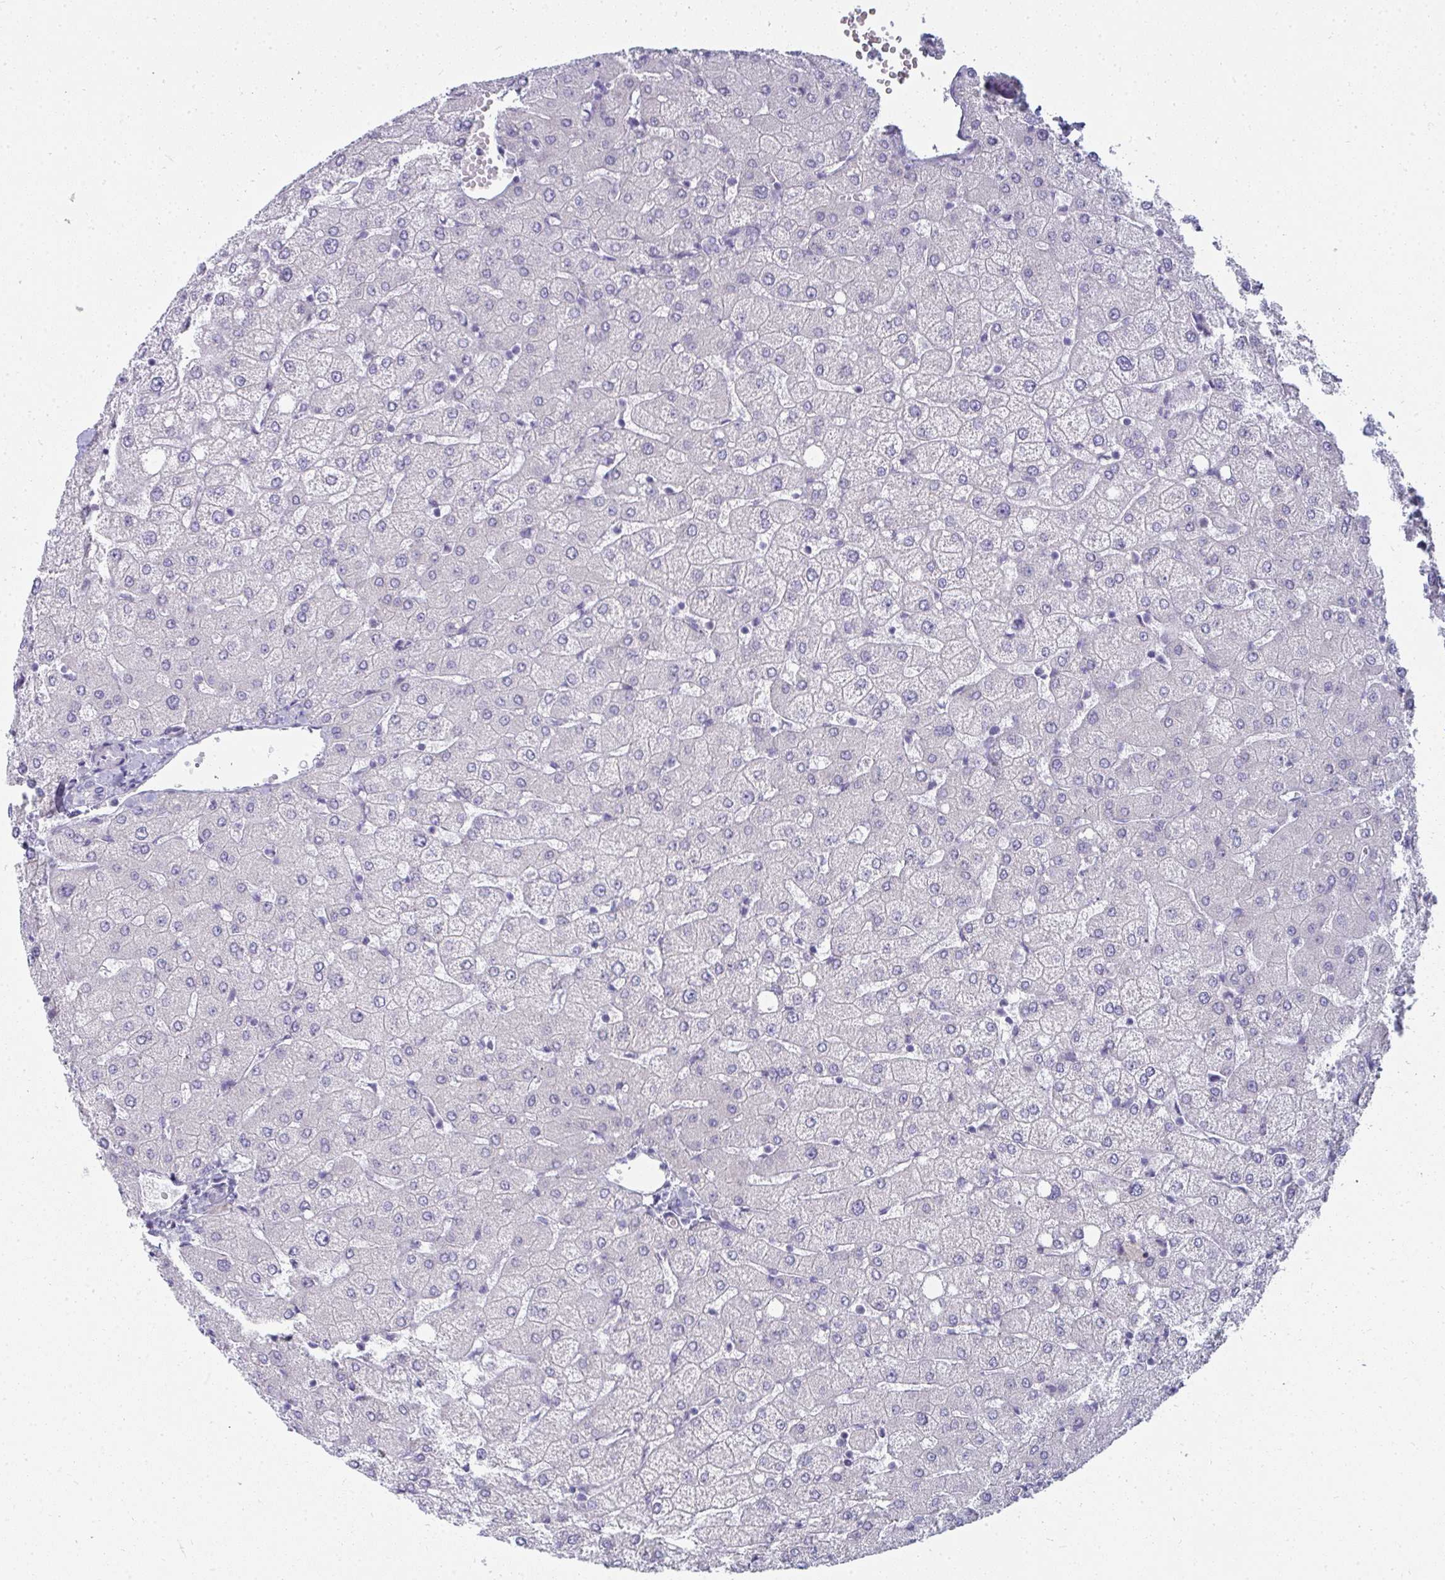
{"staining": {"intensity": "negative", "quantity": "none", "location": "none"}, "tissue": "liver", "cell_type": "Cholangiocytes", "image_type": "normal", "snomed": [{"axis": "morphology", "description": "Normal tissue, NOS"}, {"axis": "topography", "description": "Liver"}], "caption": "Liver was stained to show a protein in brown. There is no significant positivity in cholangiocytes. (IHC, brightfield microscopy, high magnification).", "gene": "SHROOM1", "patient": {"sex": "female", "age": 54}}